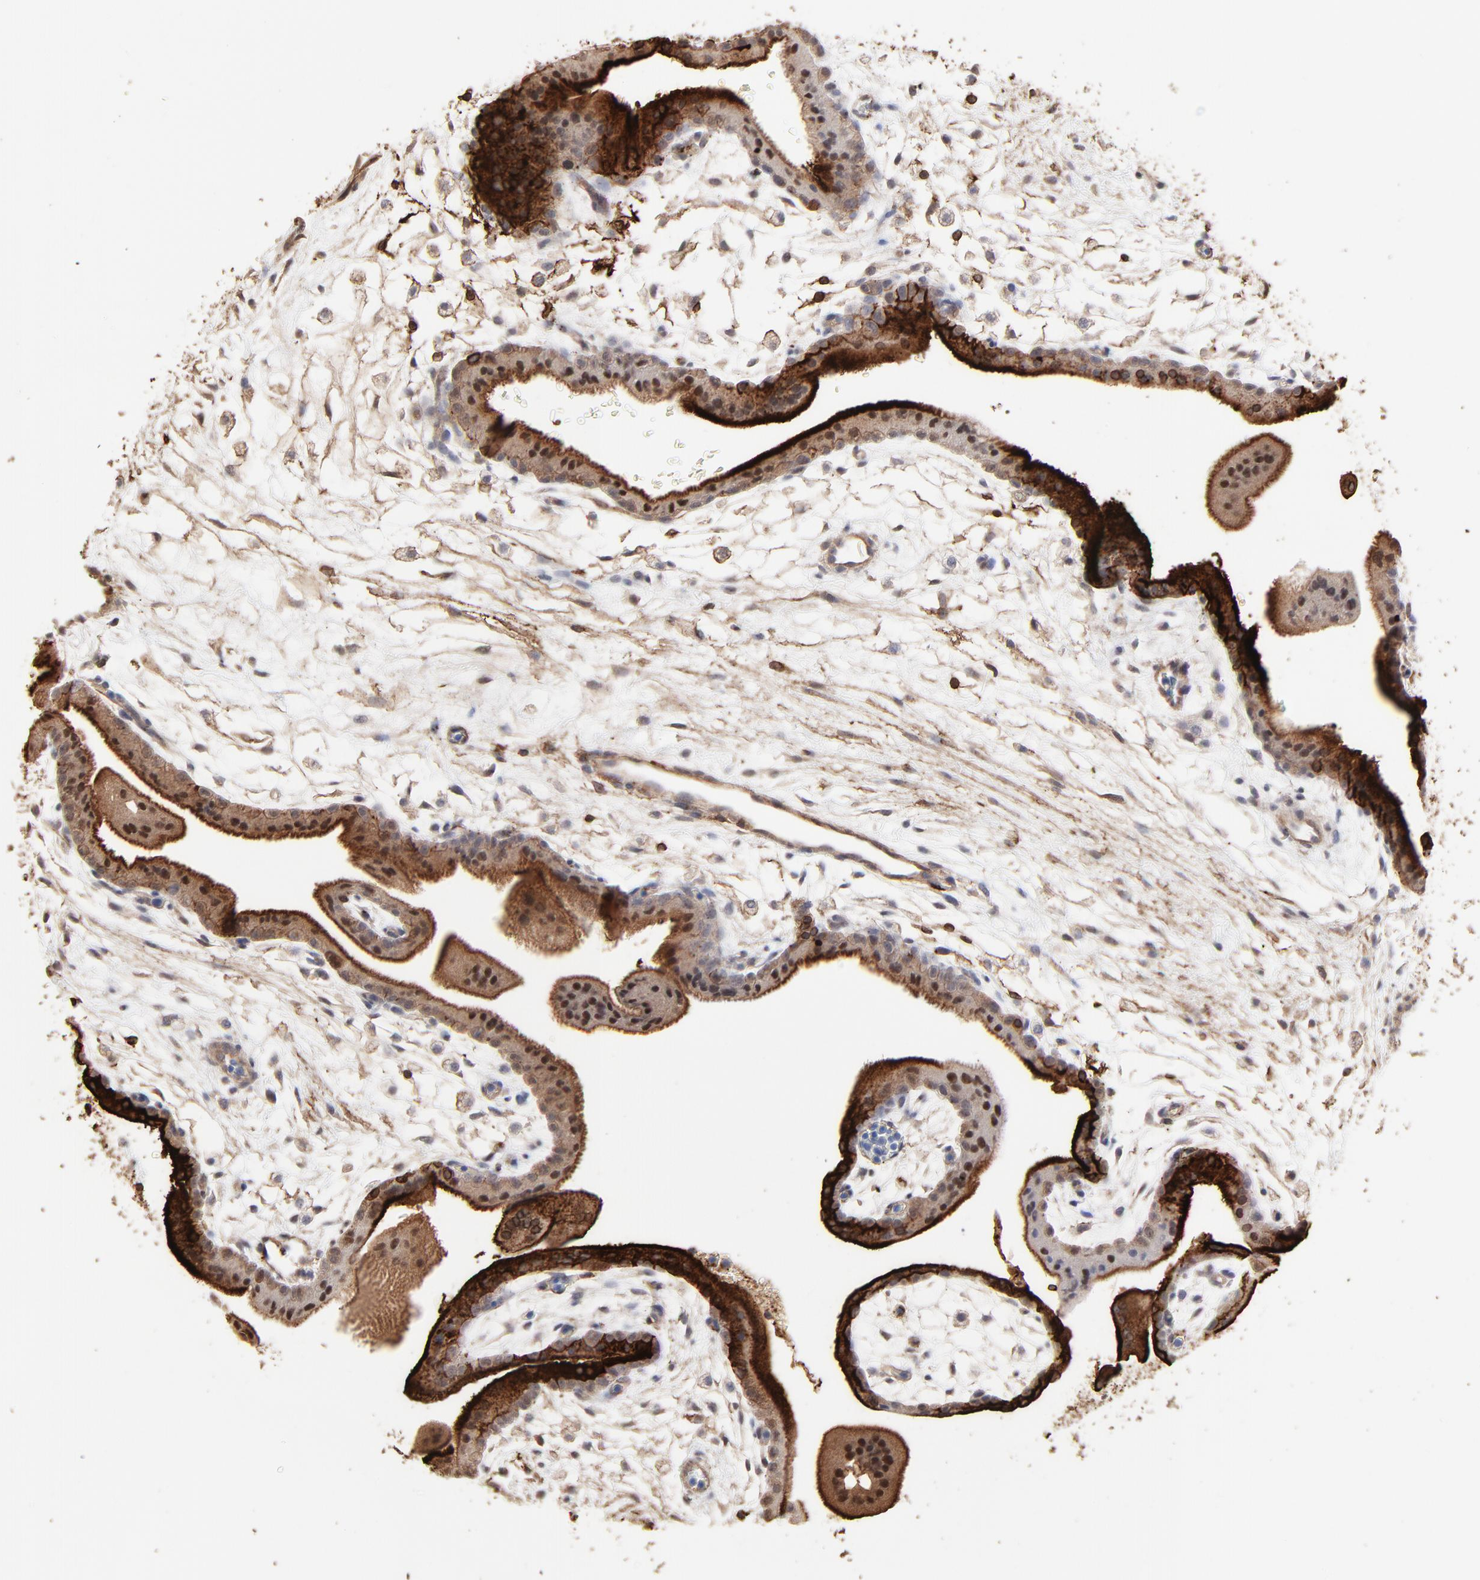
{"staining": {"intensity": "strong", "quantity": ">75%", "location": "cytoplasmic/membranous,nuclear"}, "tissue": "placenta", "cell_type": "Trophoblastic cells", "image_type": "normal", "snomed": [{"axis": "morphology", "description": "Normal tissue, NOS"}, {"axis": "topography", "description": "Placenta"}], "caption": "An IHC image of unremarkable tissue is shown. Protein staining in brown labels strong cytoplasmic/membranous,nuclear positivity in placenta within trophoblastic cells.", "gene": "SLC6A14", "patient": {"sex": "female", "age": 35}}